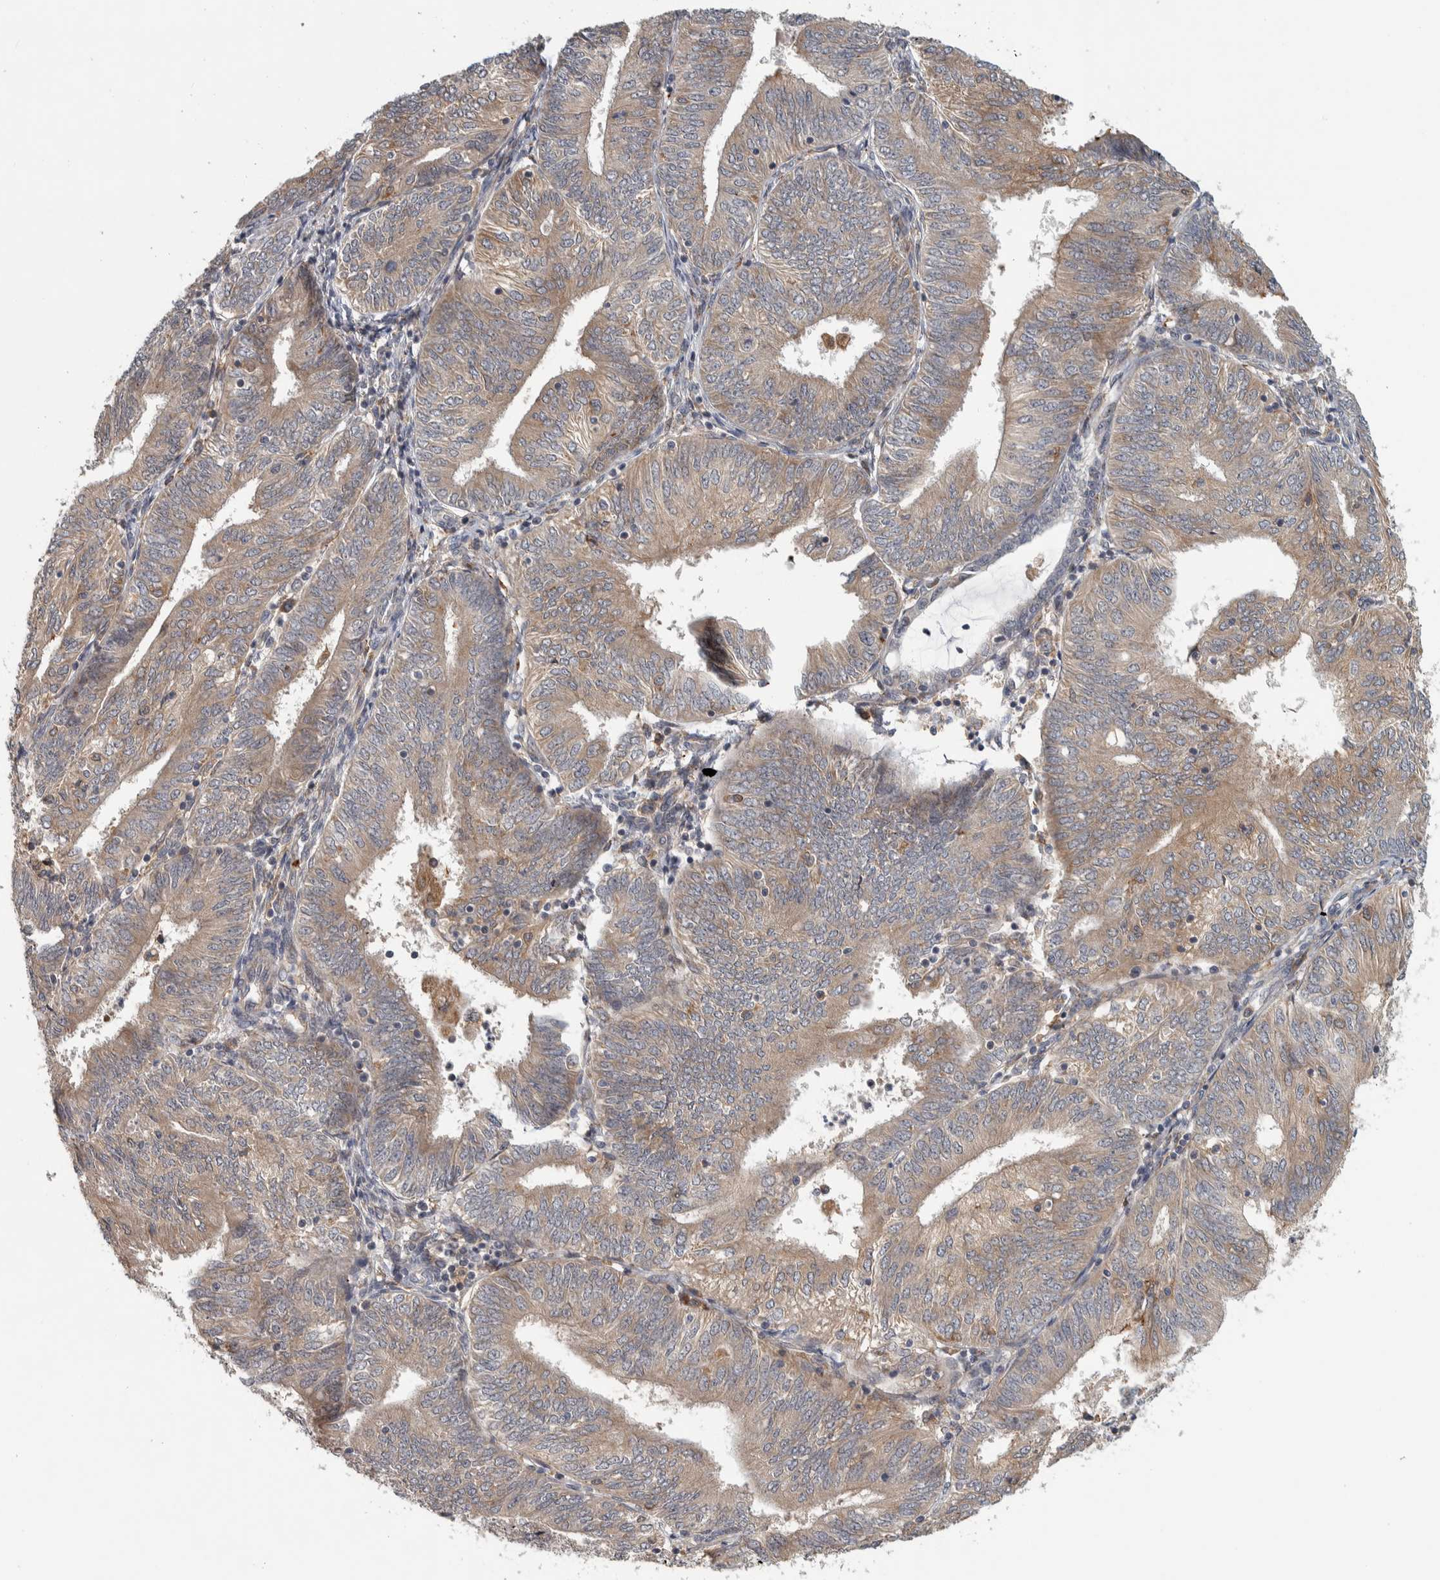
{"staining": {"intensity": "weak", "quantity": ">75%", "location": "cytoplasmic/membranous"}, "tissue": "endometrial cancer", "cell_type": "Tumor cells", "image_type": "cancer", "snomed": [{"axis": "morphology", "description": "Adenocarcinoma, NOS"}, {"axis": "topography", "description": "Endometrium"}], "caption": "Adenocarcinoma (endometrial) was stained to show a protein in brown. There is low levels of weak cytoplasmic/membranous positivity in approximately >75% of tumor cells. (Brightfield microscopy of DAB IHC at high magnification).", "gene": "ADPRM", "patient": {"sex": "female", "age": 58}}